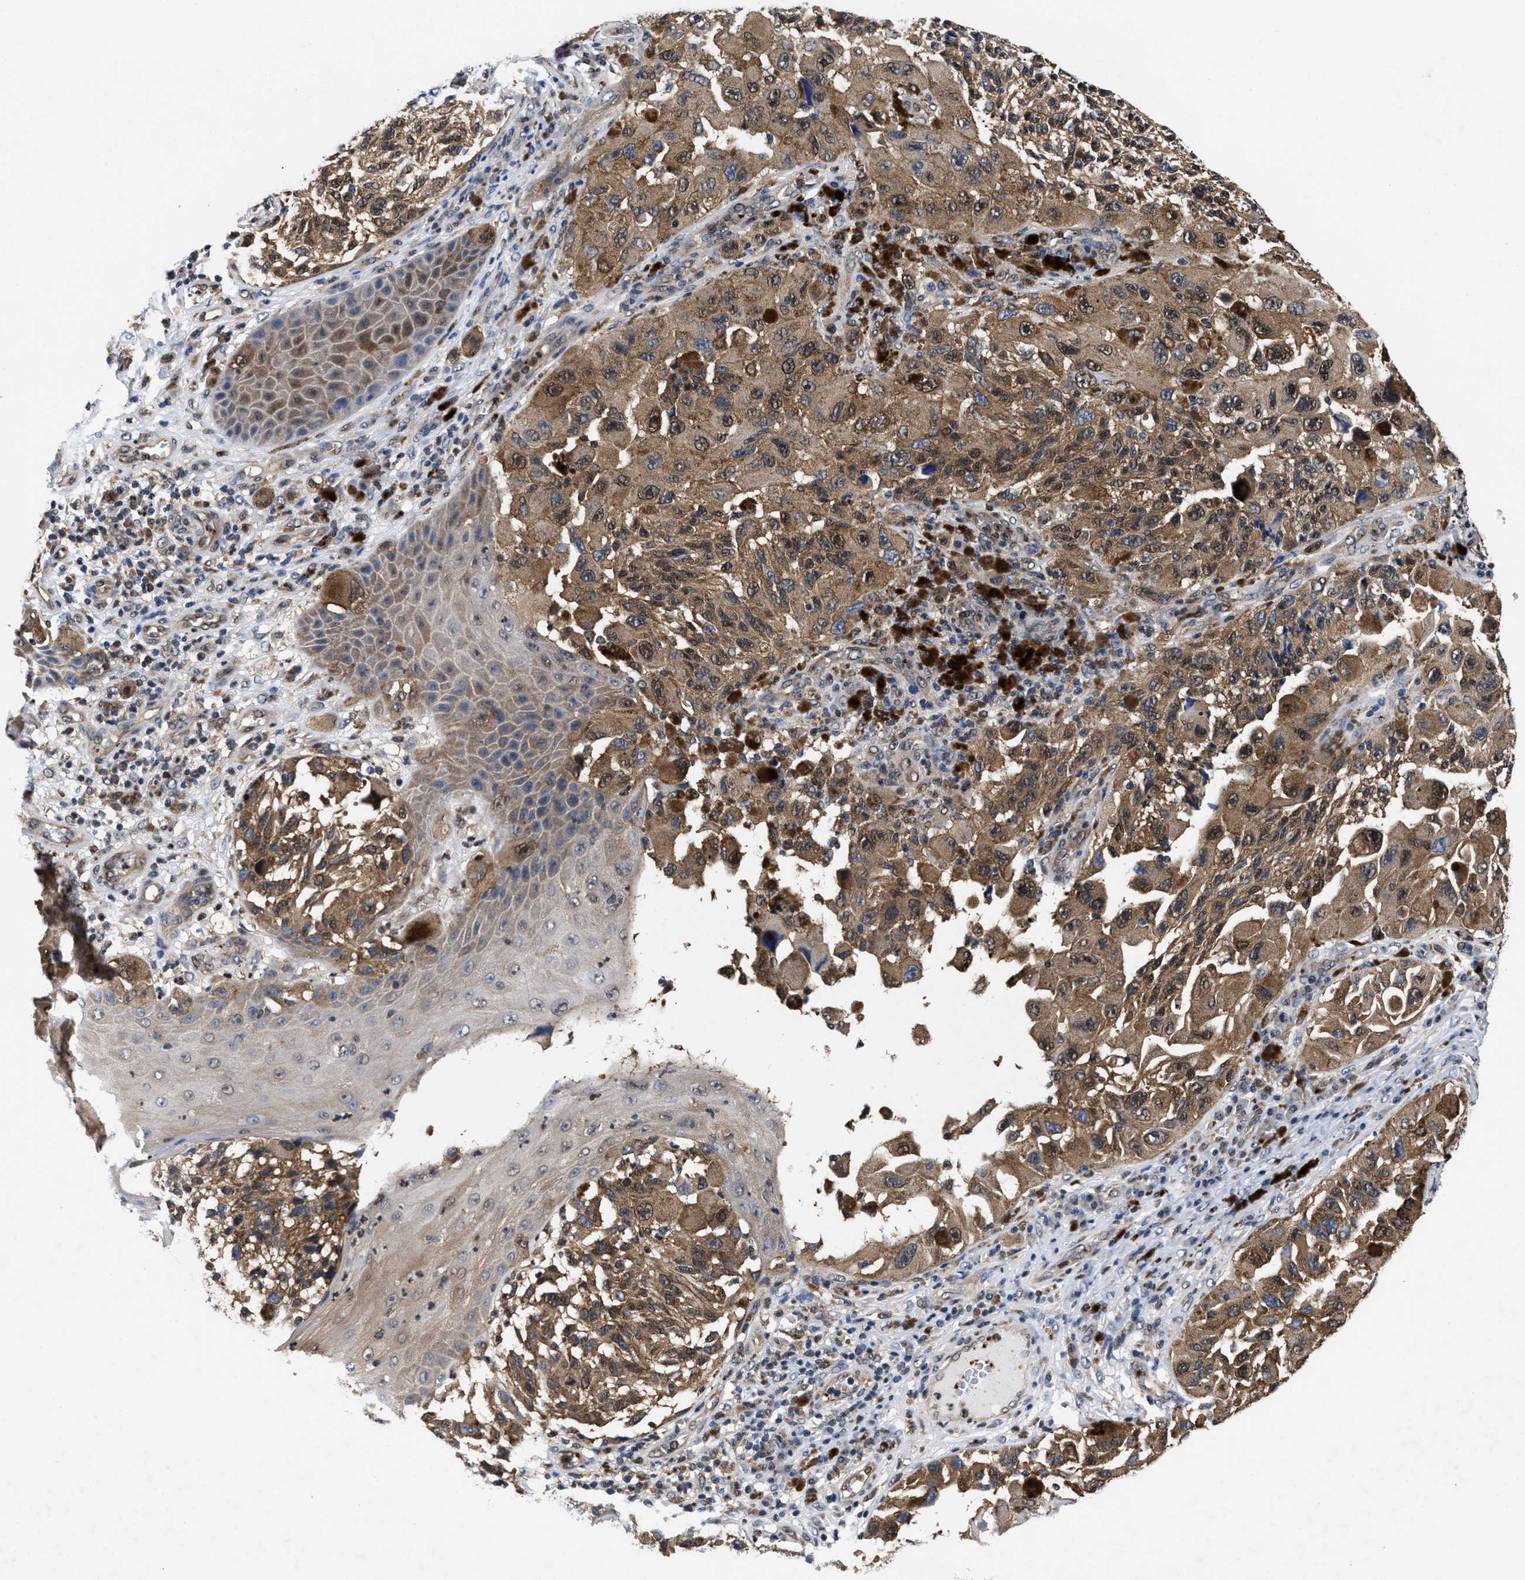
{"staining": {"intensity": "moderate", "quantity": ">75%", "location": "cytoplasmic/membranous,nuclear"}, "tissue": "melanoma", "cell_type": "Tumor cells", "image_type": "cancer", "snomed": [{"axis": "morphology", "description": "Malignant melanoma, NOS"}, {"axis": "topography", "description": "Skin"}], "caption": "The immunohistochemical stain labels moderate cytoplasmic/membranous and nuclear staining in tumor cells of malignant melanoma tissue.", "gene": "ACLY", "patient": {"sex": "female", "age": 73}}